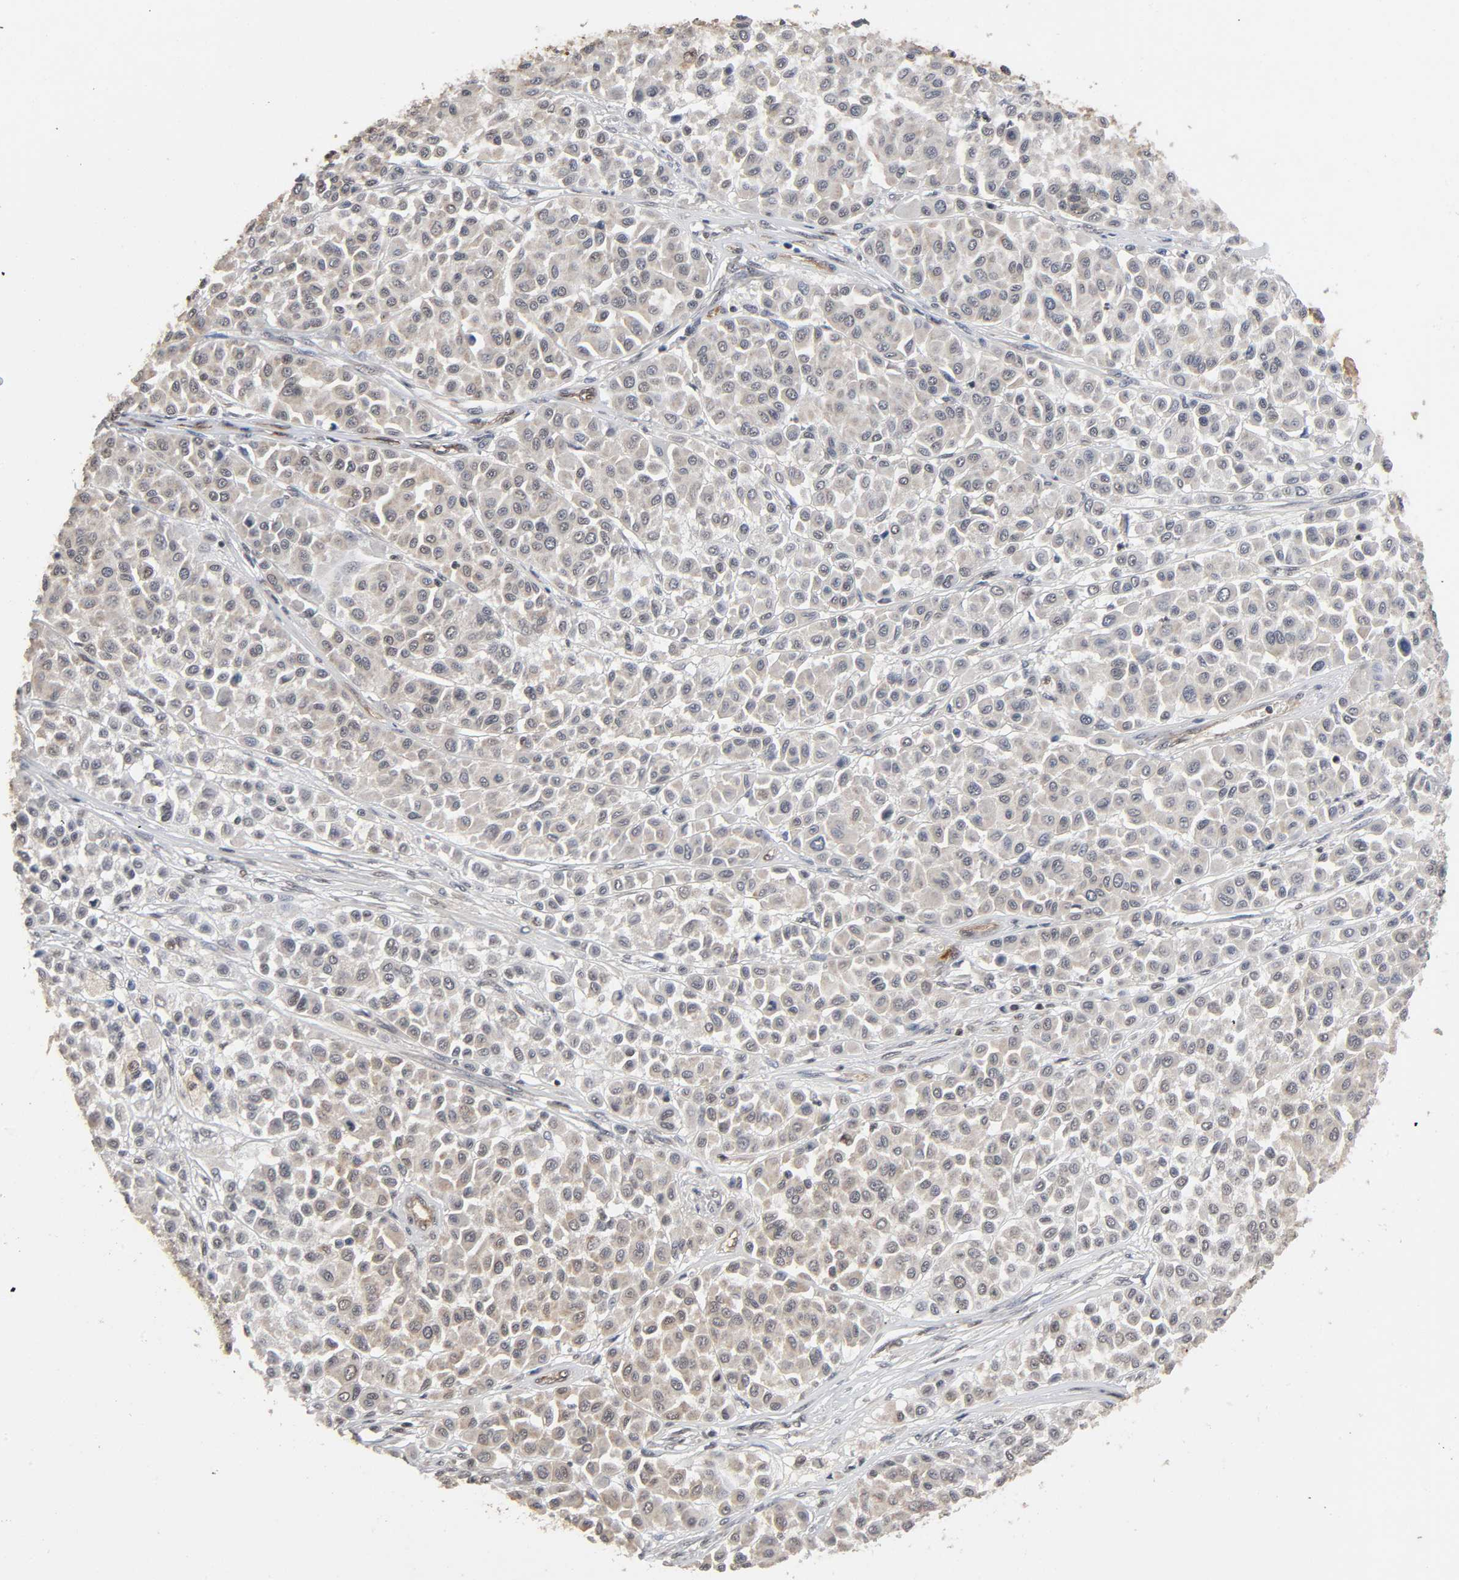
{"staining": {"intensity": "weak", "quantity": ">75%", "location": "cytoplasmic/membranous,nuclear"}, "tissue": "melanoma", "cell_type": "Tumor cells", "image_type": "cancer", "snomed": [{"axis": "morphology", "description": "Malignant melanoma, Metastatic site"}, {"axis": "topography", "description": "Soft tissue"}], "caption": "Immunohistochemistry (IHC) (DAB) staining of melanoma displays weak cytoplasmic/membranous and nuclear protein expression in about >75% of tumor cells. (DAB (3,3'-diaminobenzidine) IHC with brightfield microscopy, high magnification).", "gene": "ZNF384", "patient": {"sex": "male", "age": 41}}